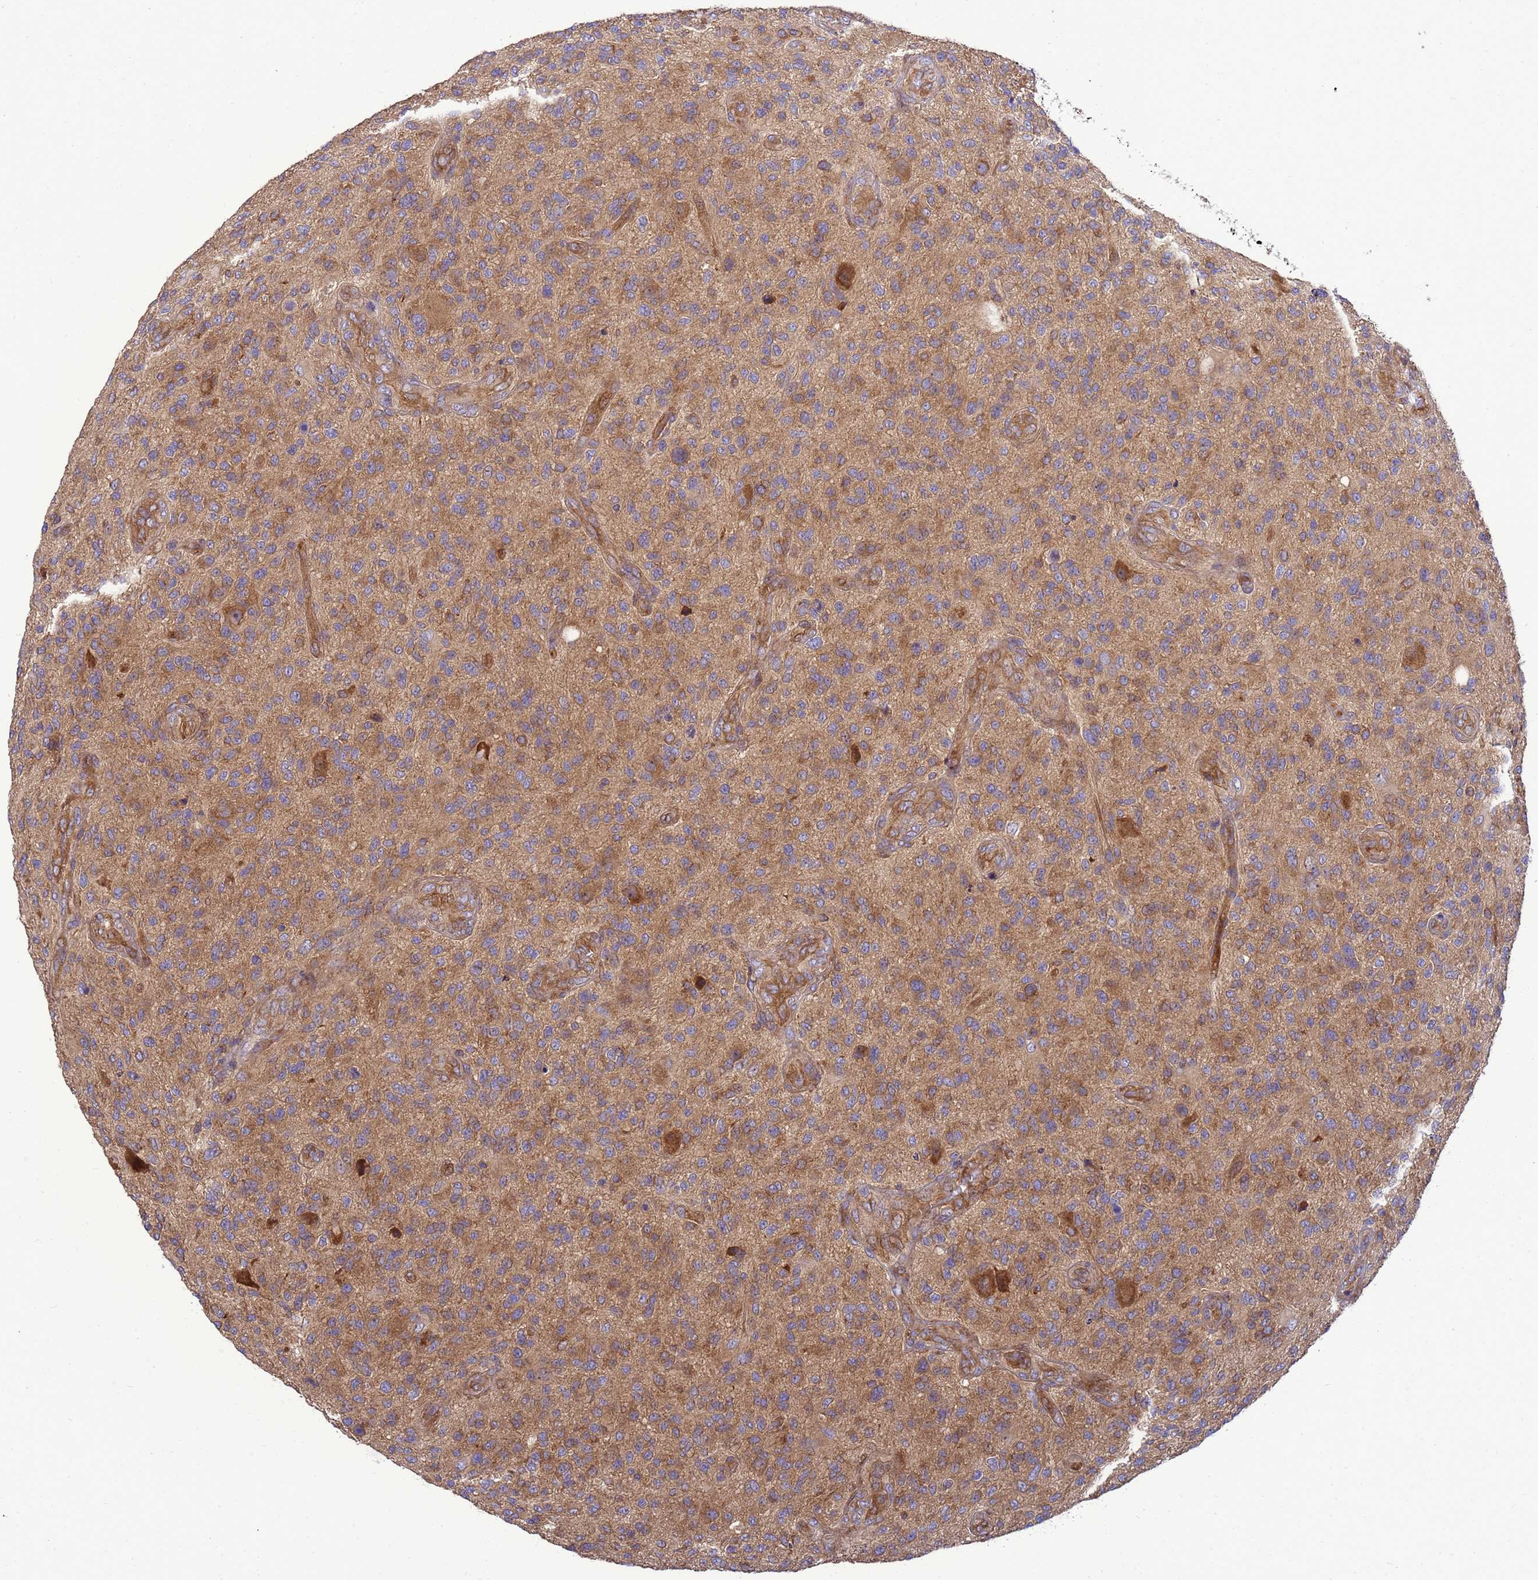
{"staining": {"intensity": "moderate", "quantity": "25%-75%", "location": "cytoplasmic/membranous"}, "tissue": "glioma", "cell_type": "Tumor cells", "image_type": "cancer", "snomed": [{"axis": "morphology", "description": "Glioma, malignant, High grade"}, {"axis": "topography", "description": "Brain"}], "caption": "Glioma was stained to show a protein in brown. There is medium levels of moderate cytoplasmic/membranous staining in approximately 25%-75% of tumor cells. Immunohistochemistry stains the protein in brown and the nuclei are stained blue.", "gene": "BECN1", "patient": {"sex": "male", "age": 47}}